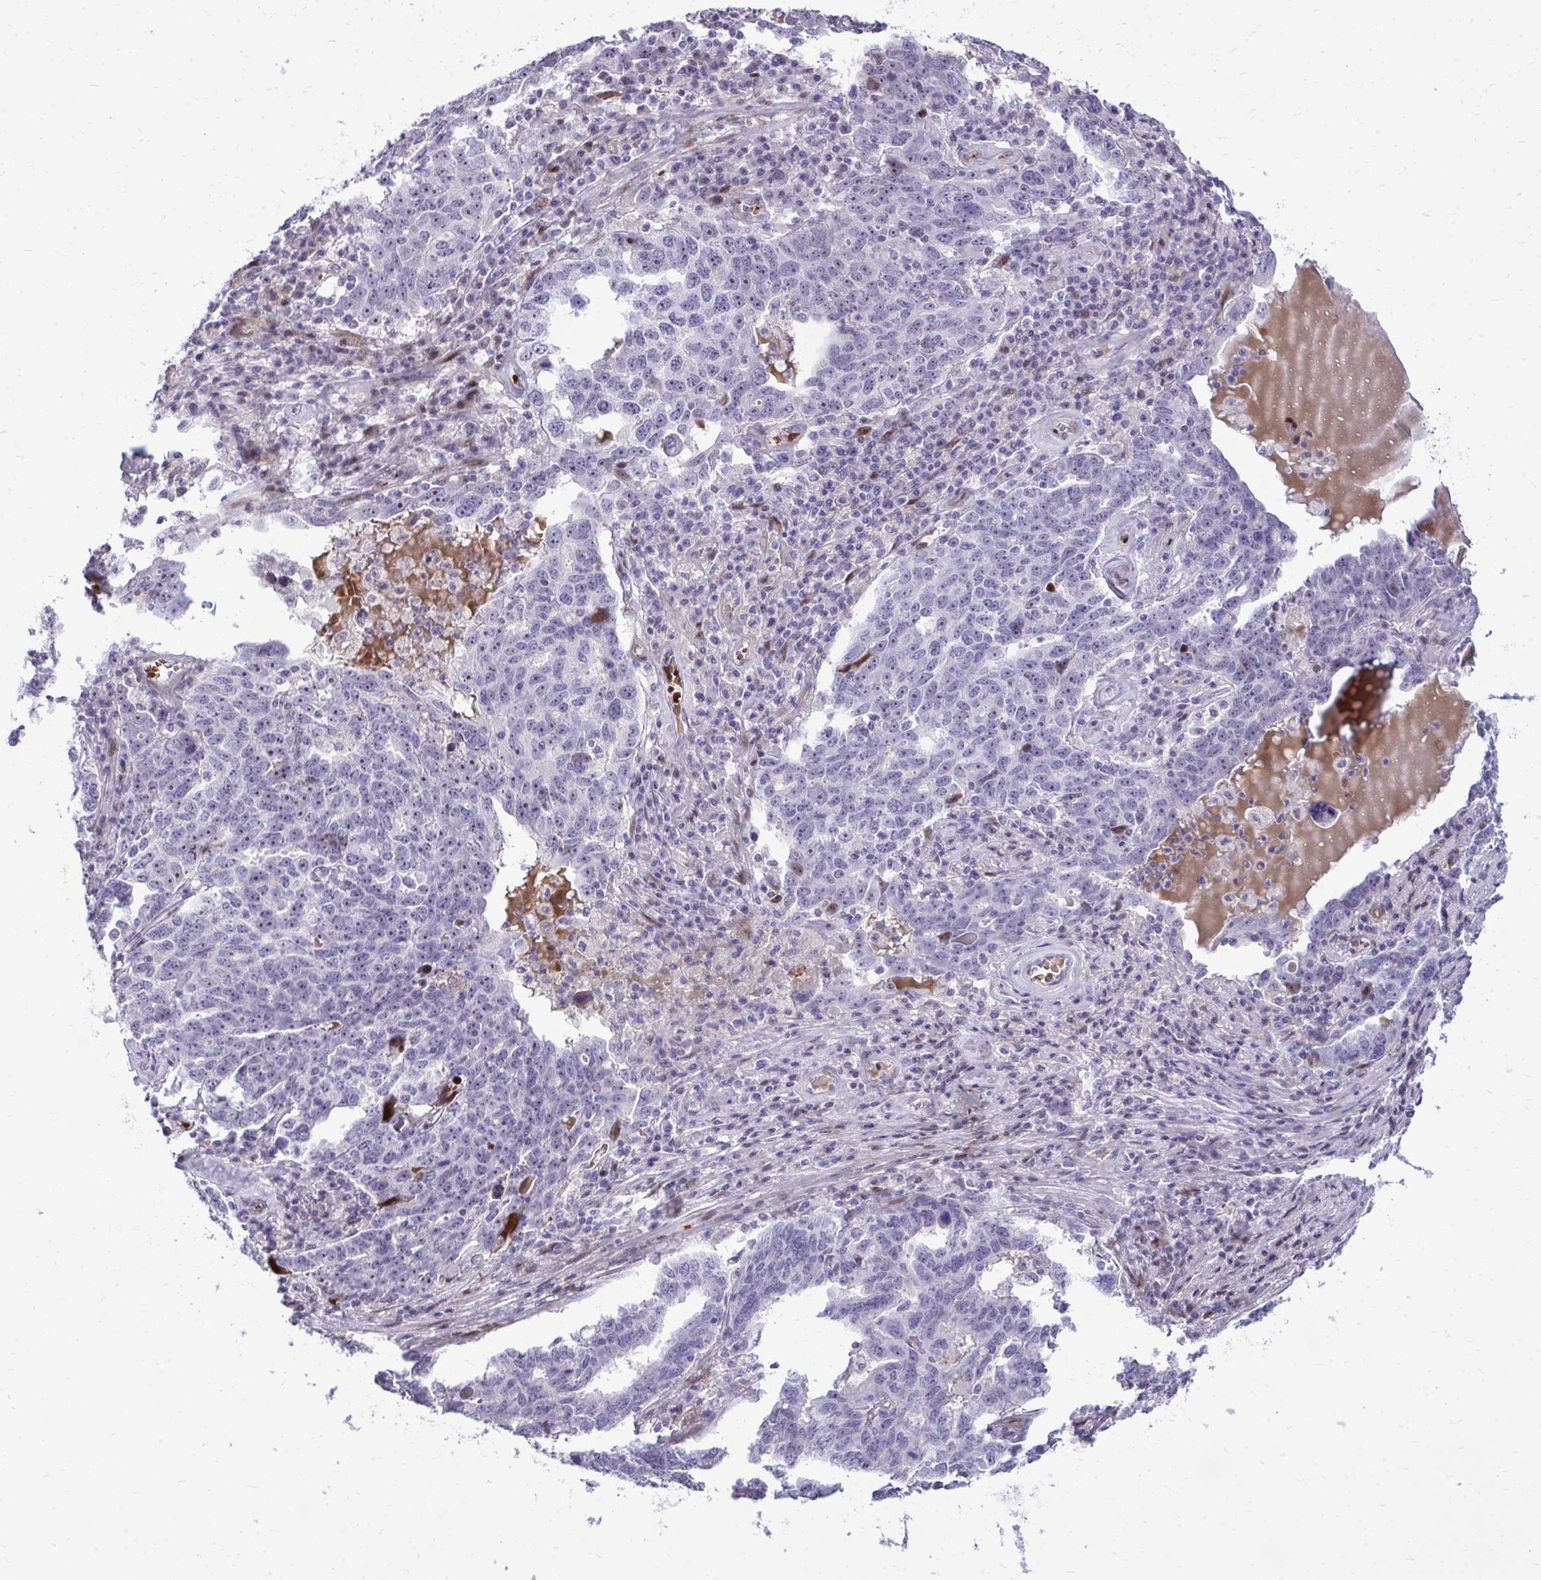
{"staining": {"intensity": "negative", "quantity": "none", "location": "none"}, "tissue": "ovarian cancer", "cell_type": "Tumor cells", "image_type": "cancer", "snomed": [{"axis": "morphology", "description": "Carcinoma, endometroid"}, {"axis": "topography", "description": "Ovary"}], "caption": "IHC photomicrograph of neoplastic tissue: human ovarian cancer stained with DAB exhibits no significant protein positivity in tumor cells.", "gene": "DLX4", "patient": {"sex": "female", "age": 62}}